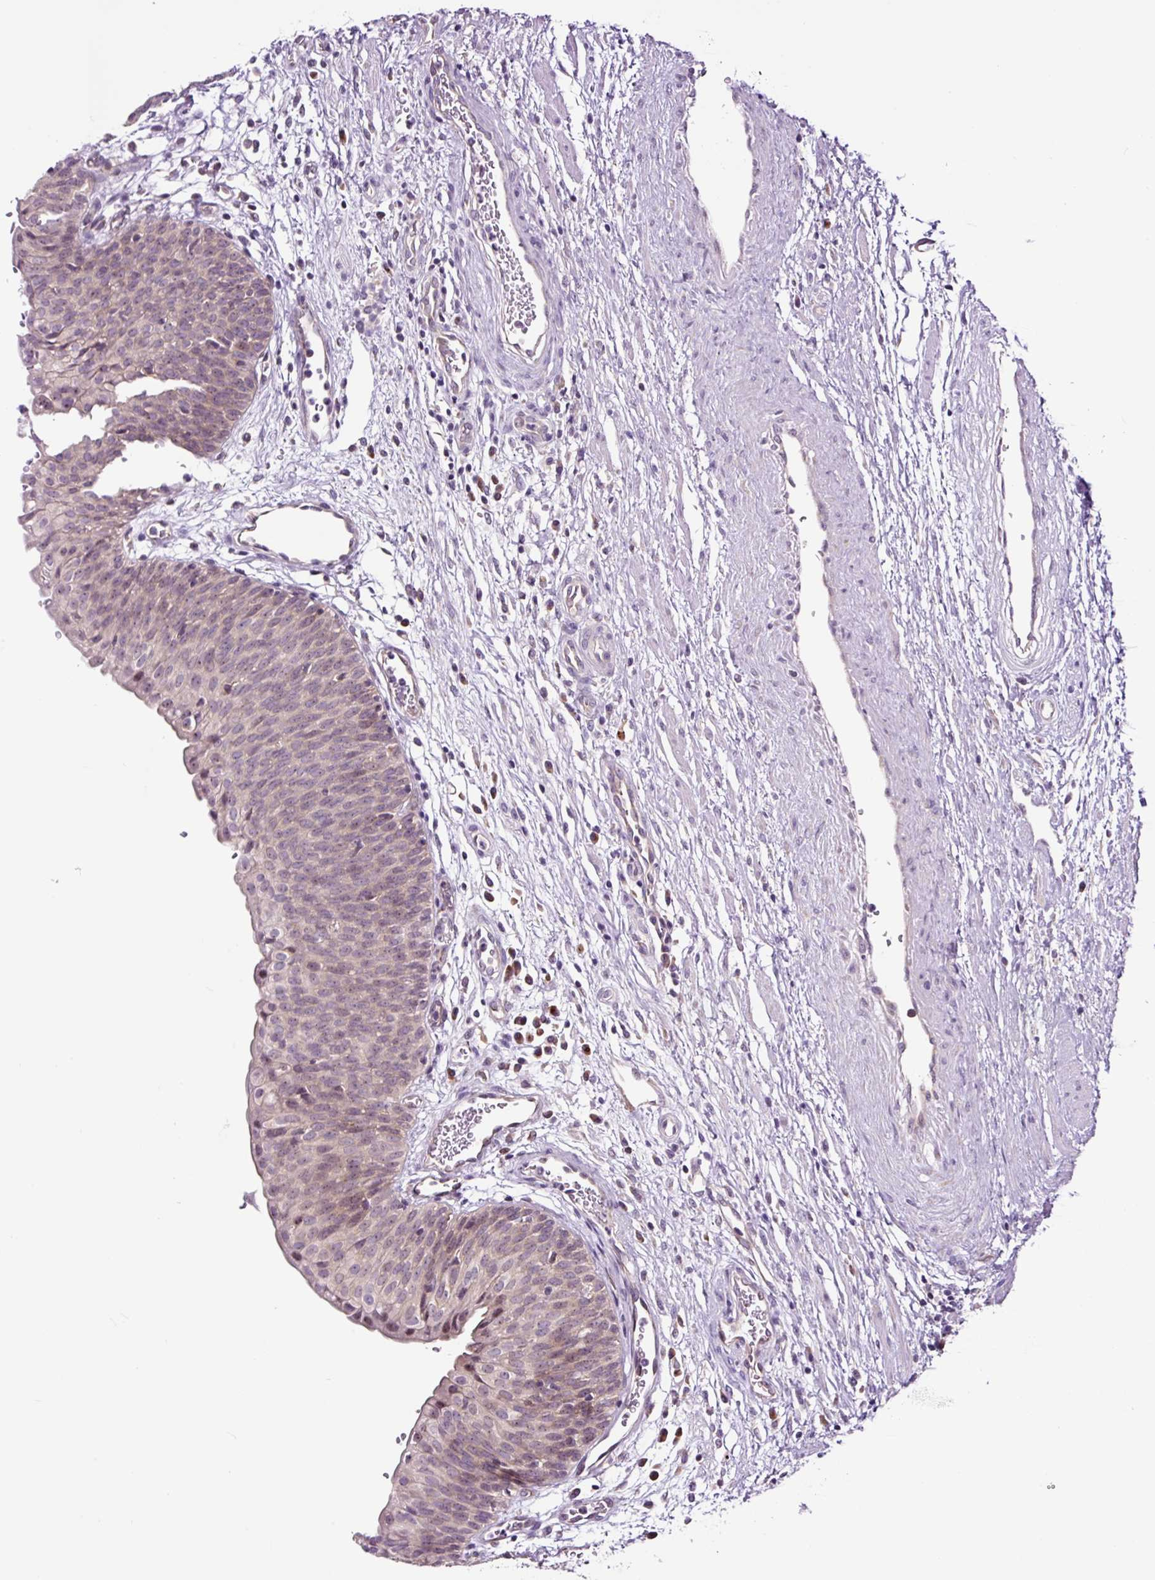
{"staining": {"intensity": "moderate", "quantity": ">75%", "location": "cytoplasmic/membranous,nuclear"}, "tissue": "urinary bladder", "cell_type": "Urothelial cells", "image_type": "normal", "snomed": [{"axis": "morphology", "description": "Normal tissue, NOS"}, {"axis": "topography", "description": "Urinary bladder"}], "caption": "A medium amount of moderate cytoplasmic/membranous,nuclear expression is appreciated in approximately >75% of urothelial cells in benign urinary bladder. (Brightfield microscopy of DAB IHC at high magnification).", "gene": "NOM1", "patient": {"sex": "male", "age": 55}}